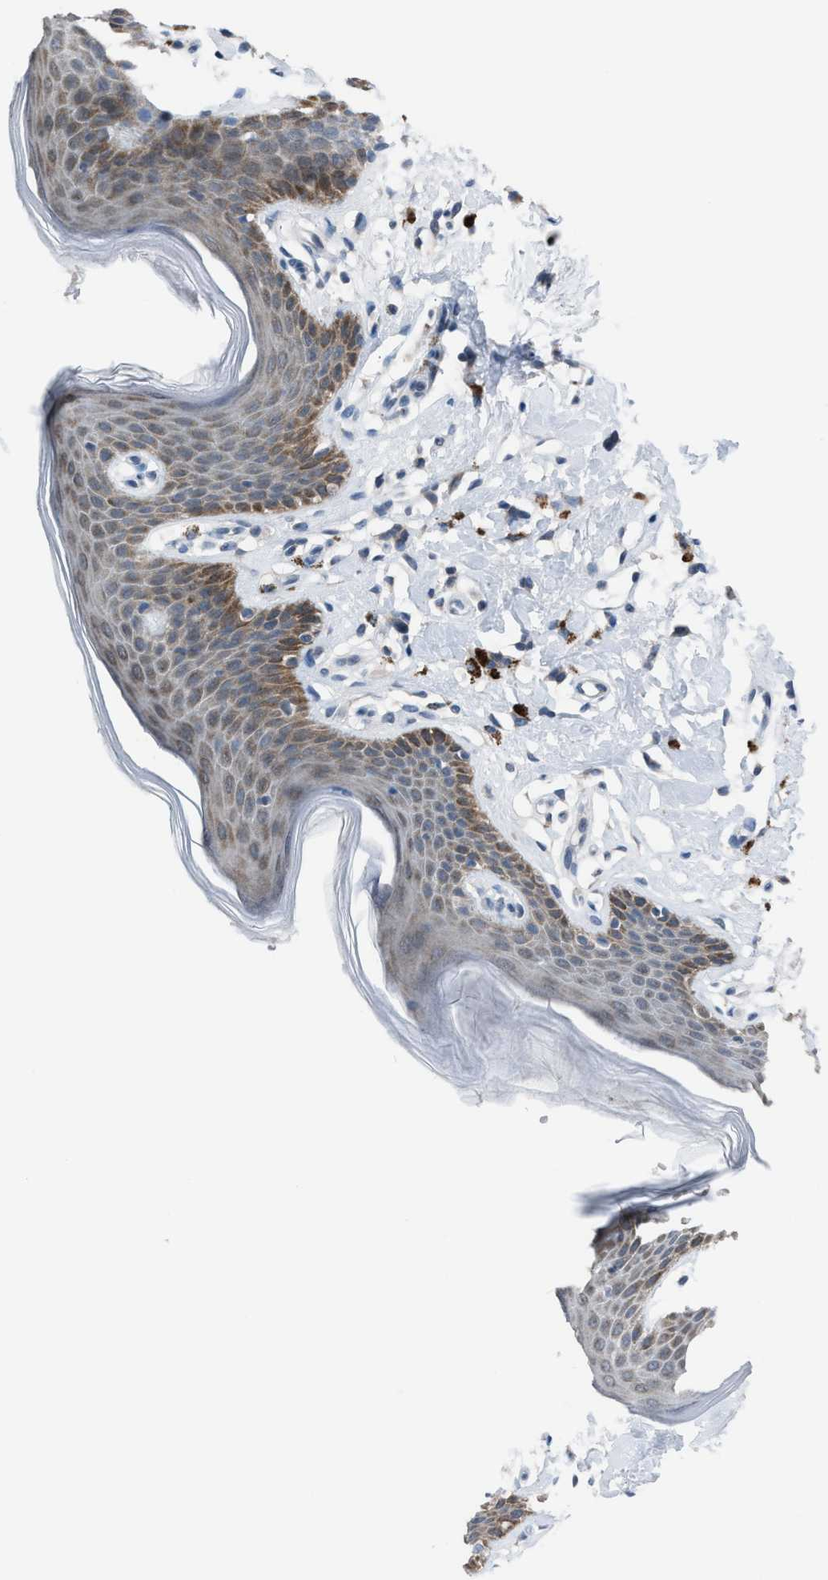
{"staining": {"intensity": "moderate", "quantity": "25%-75%", "location": "cytoplasmic/membranous"}, "tissue": "skin", "cell_type": "Epidermal cells", "image_type": "normal", "snomed": [{"axis": "morphology", "description": "Normal tissue, NOS"}, {"axis": "topography", "description": "Vulva"}], "caption": "Immunohistochemistry (IHC) of benign human skin reveals medium levels of moderate cytoplasmic/membranous staining in about 25%-75% of epidermal cells. Using DAB (3,3'-diaminobenzidine) (brown) and hematoxylin (blue) stains, captured at high magnification using brightfield microscopy.", "gene": "ANAPC11", "patient": {"sex": "female", "age": 66}}